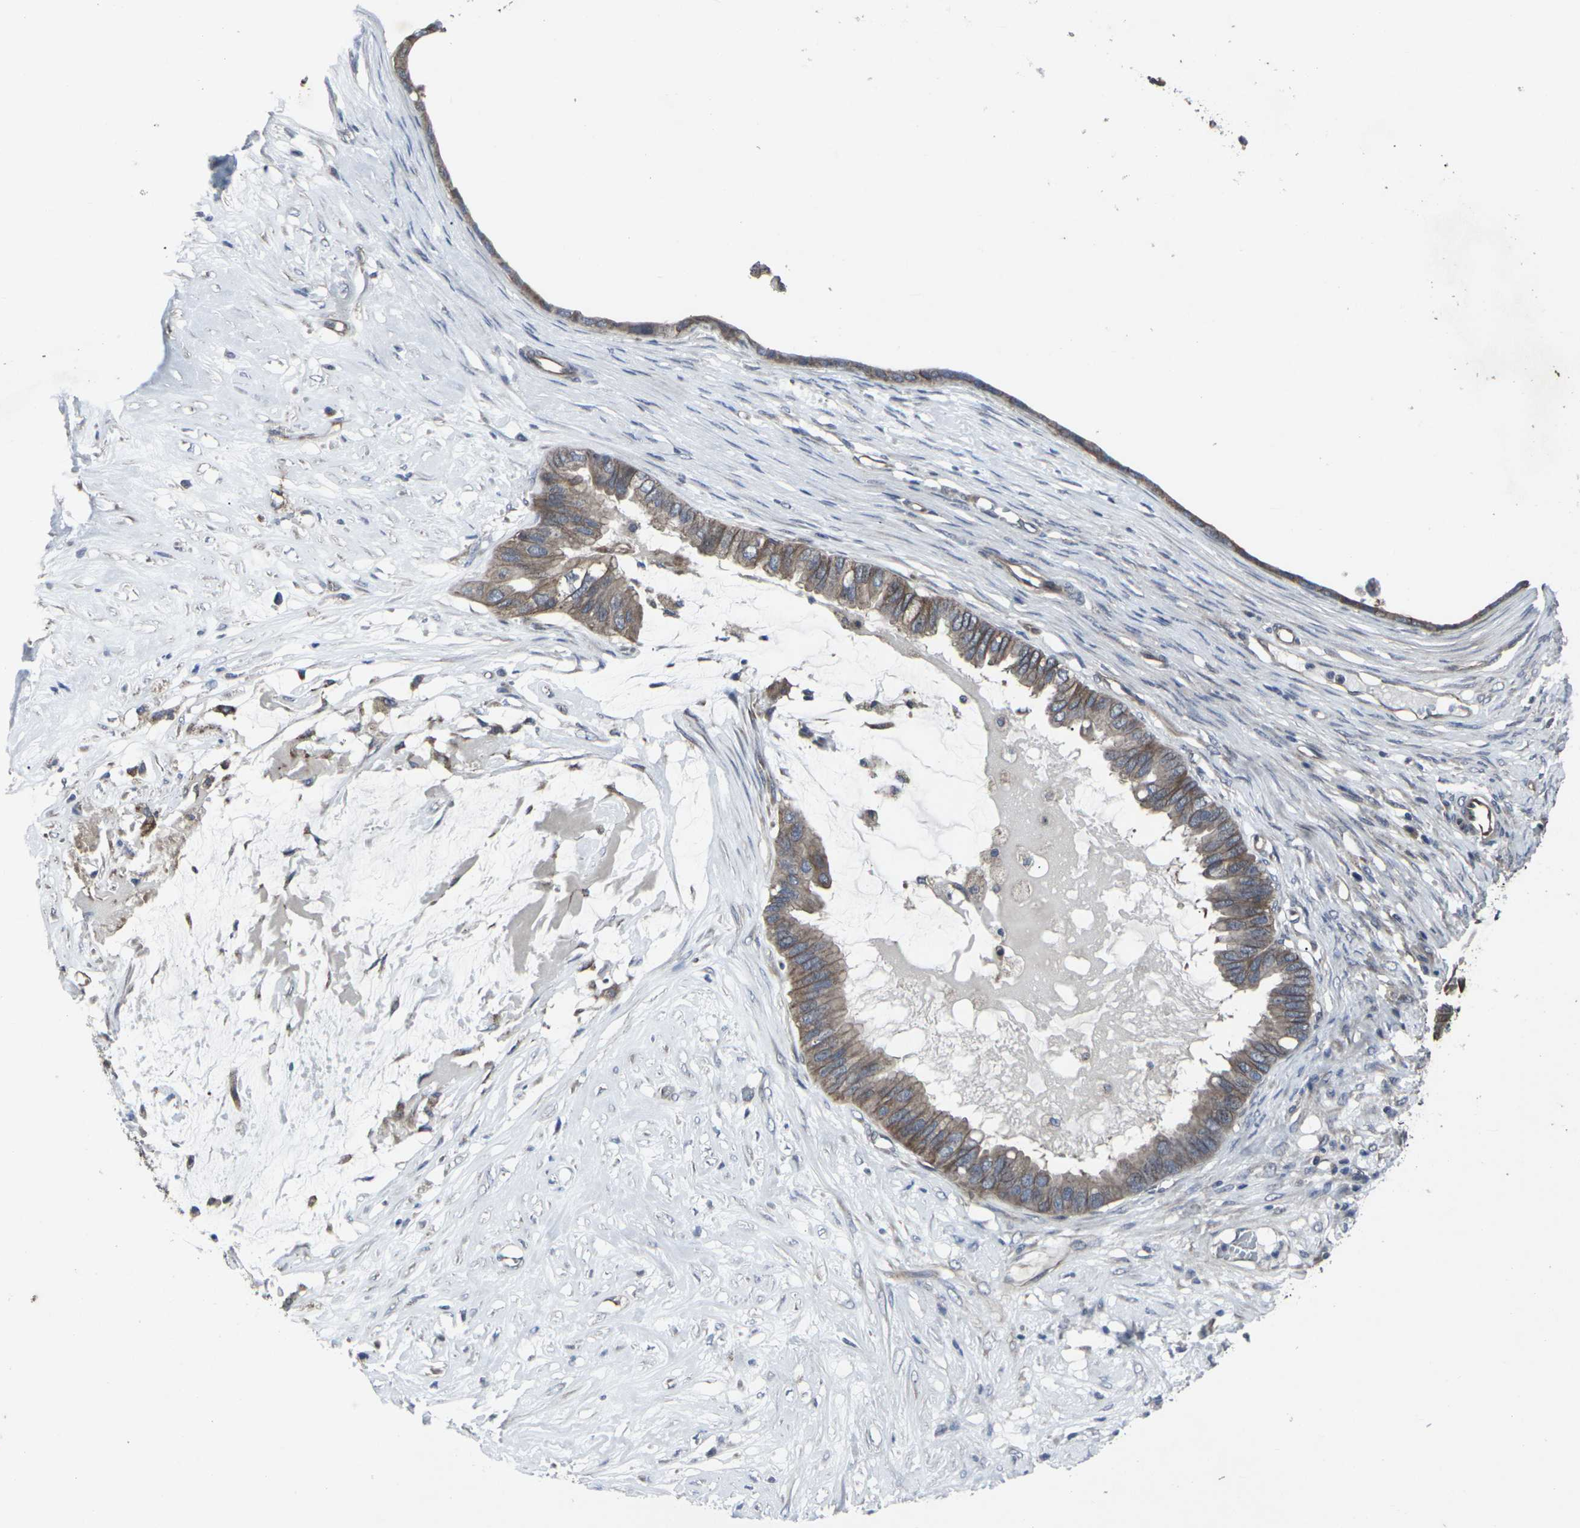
{"staining": {"intensity": "moderate", "quantity": ">75%", "location": "cytoplasmic/membranous"}, "tissue": "ovarian cancer", "cell_type": "Tumor cells", "image_type": "cancer", "snomed": [{"axis": "morphology", "description": "Cystadenocarcinoma, mucinous, NOS"}, {"axis": "topography", "description": "Ovary"}], "caption": "Ovarian cancer (mucinous cystadenocarcinoma) stained with a protein marker demonstrates moderate staining in tumor cells.", "gene": "MAPKAPK2", "patient": {"sex": "female", "age": 80}}